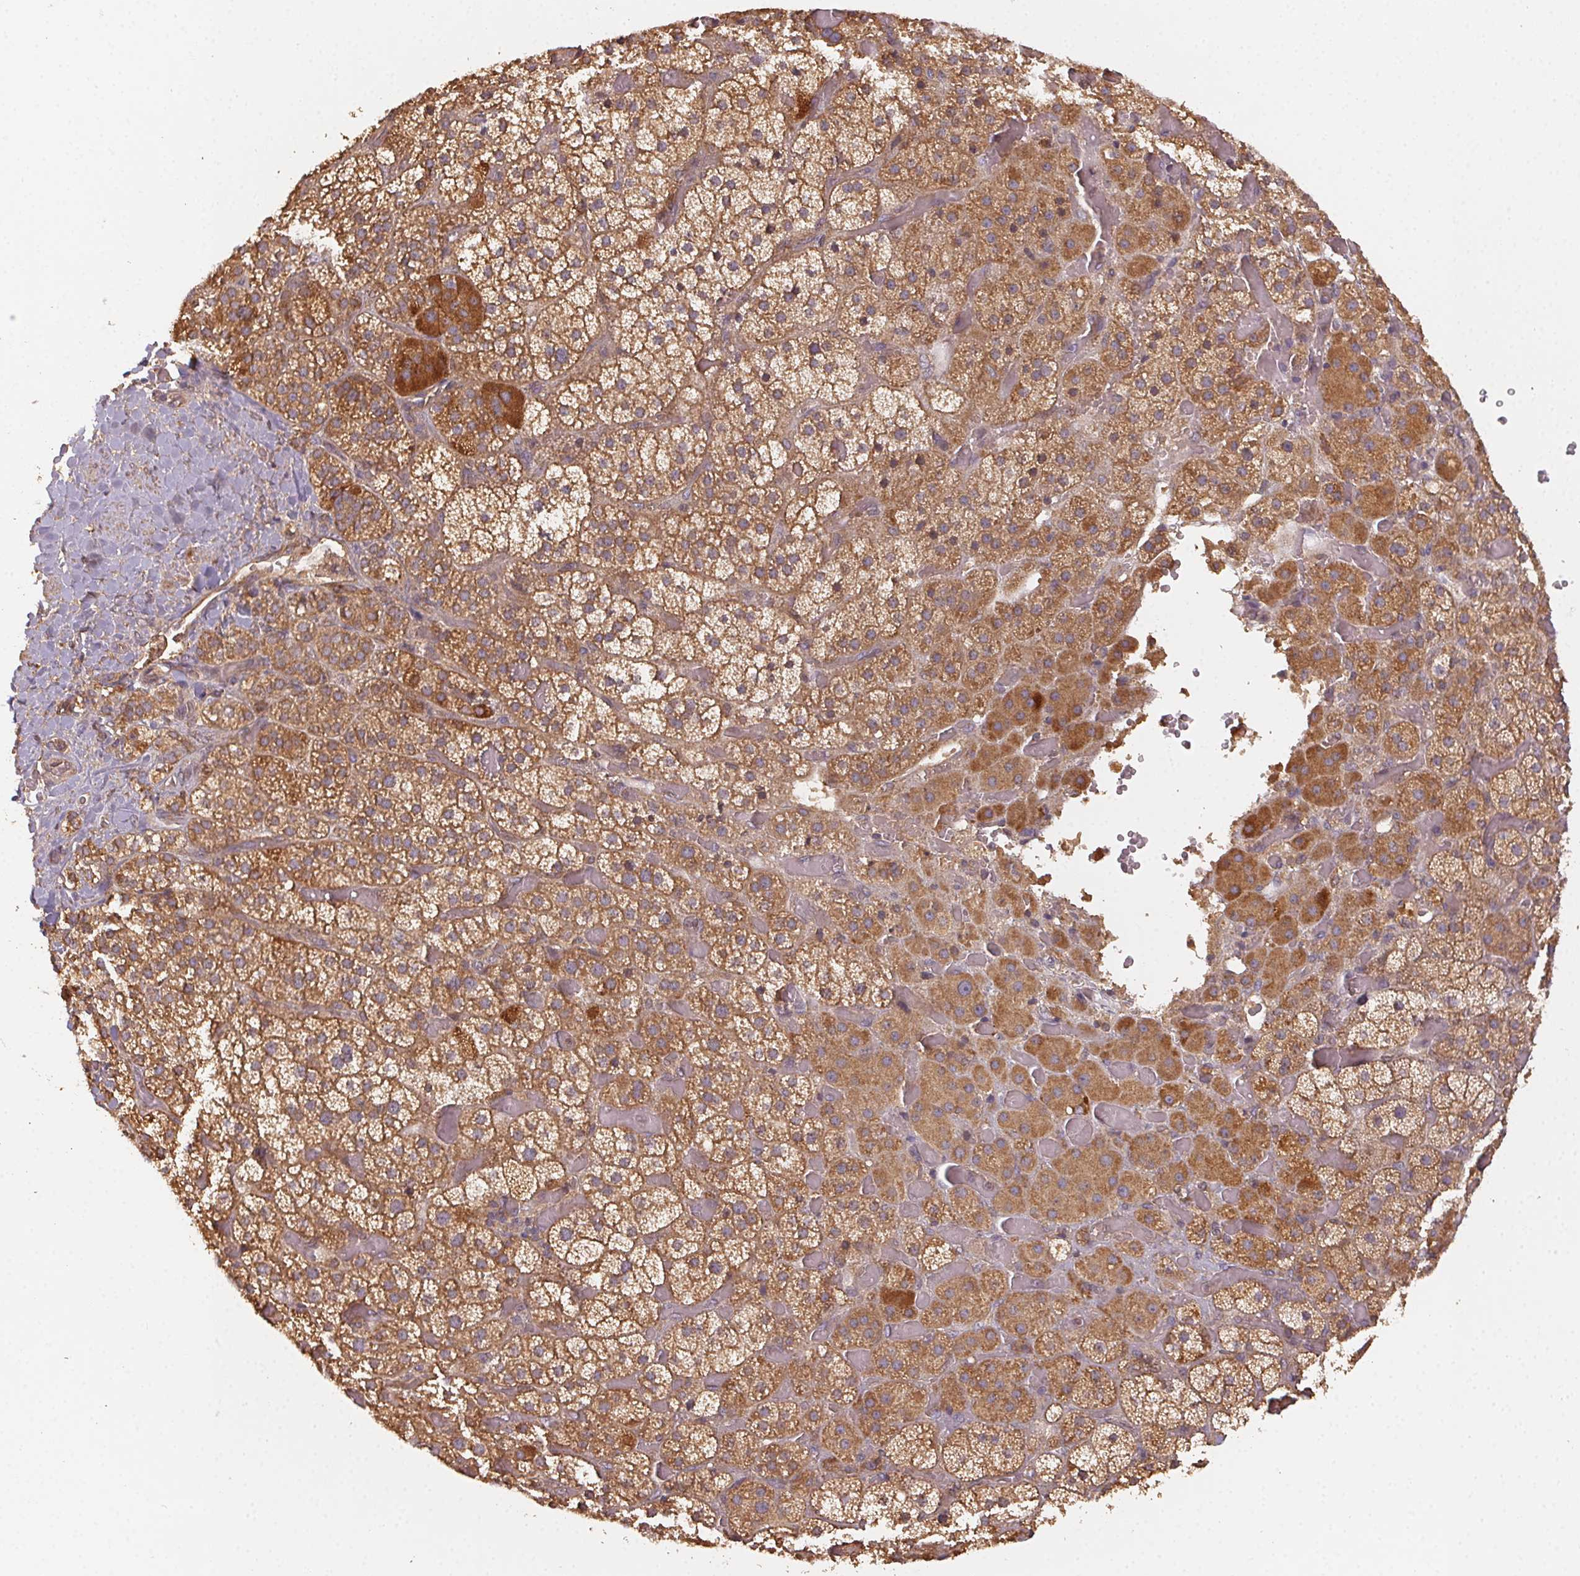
{"staining": {"intensity": "moderate", "quantity": ">75%", "location": "cytoplasmic/membranous"}, "tissue": "adrenal gland", "cell_type": "Glandular cells", "image_type": "normal", "snomed": [{"axis": "morphology", "description": "Normal tissue, NOS"}, {"axis": "topography", "description": "Adrenal gland"}], "caption": "Immunohistochemistry micrograph of unremarkable adrenal gland: human adrenal gland stained using immunohistochemistry (IHC) exhibits medium levels of moderate protein expression localized specifically in the cytoplasmic/membranous of glandular cells, appearing as a cytoplasmic/membranous brown color.", "gene": "RALA", "patient": {"sex": "male", "age": 57}}